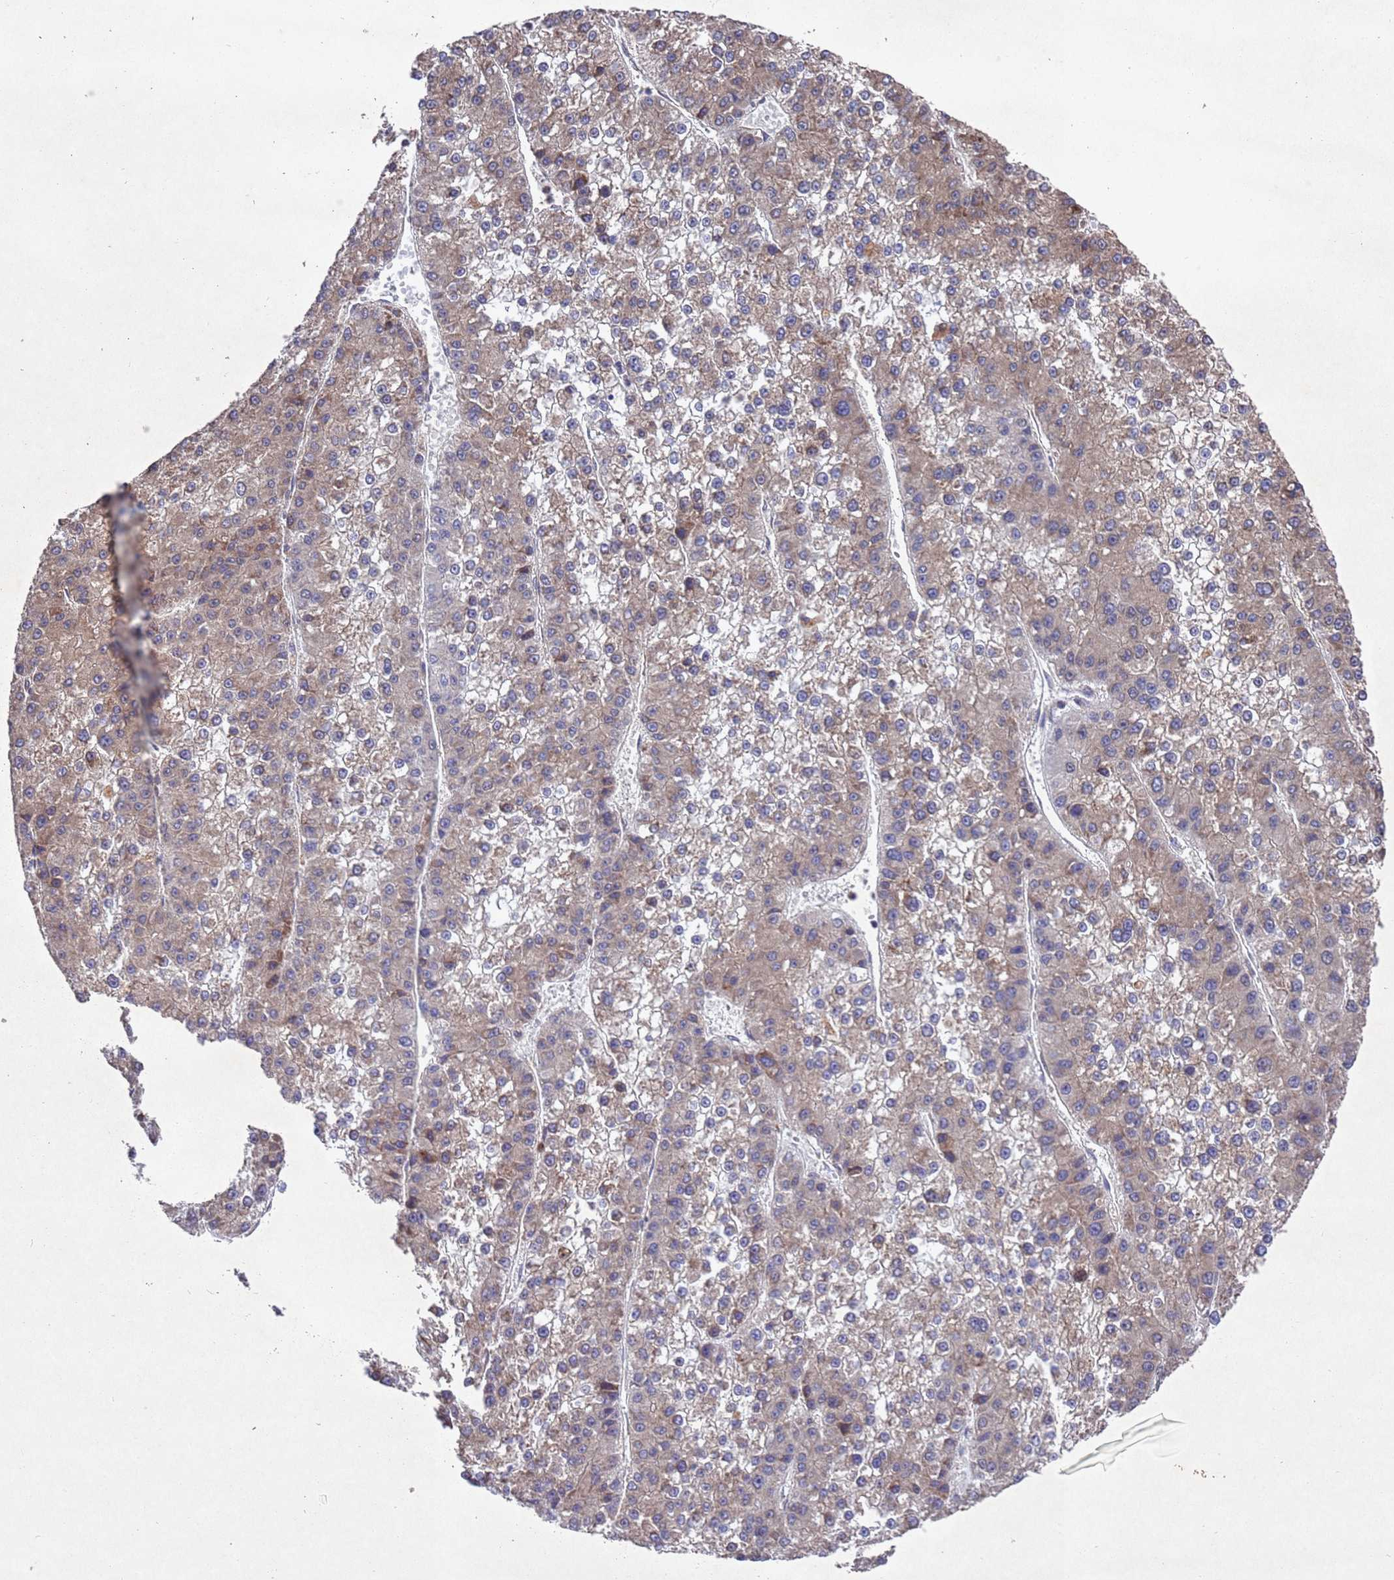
{"staining": {"intensity": "moderate", "quantity": ">75%", "location": "cytoplasmic/membranous"}, "tissue": "liver cancer", "cell_type": "Tumor cells", "image_type": "cancer", "snomed": [{"axis": "morphology", "description": "Carcinoma, Hepatocellular, NOS"}, {"axis": "topography", "description": "Liver"}], "caption": "Immunohistochemistry (IHC) photomicrograph of hepatocellular carcinoma (liver) stained for a protein (brown), which shows medium levels of moderate cytoplasmic/membranous positivity in approximately >75% of tumor cells.", "gene": "TBK1", "patient": {"sex": "female", "age": 73}}